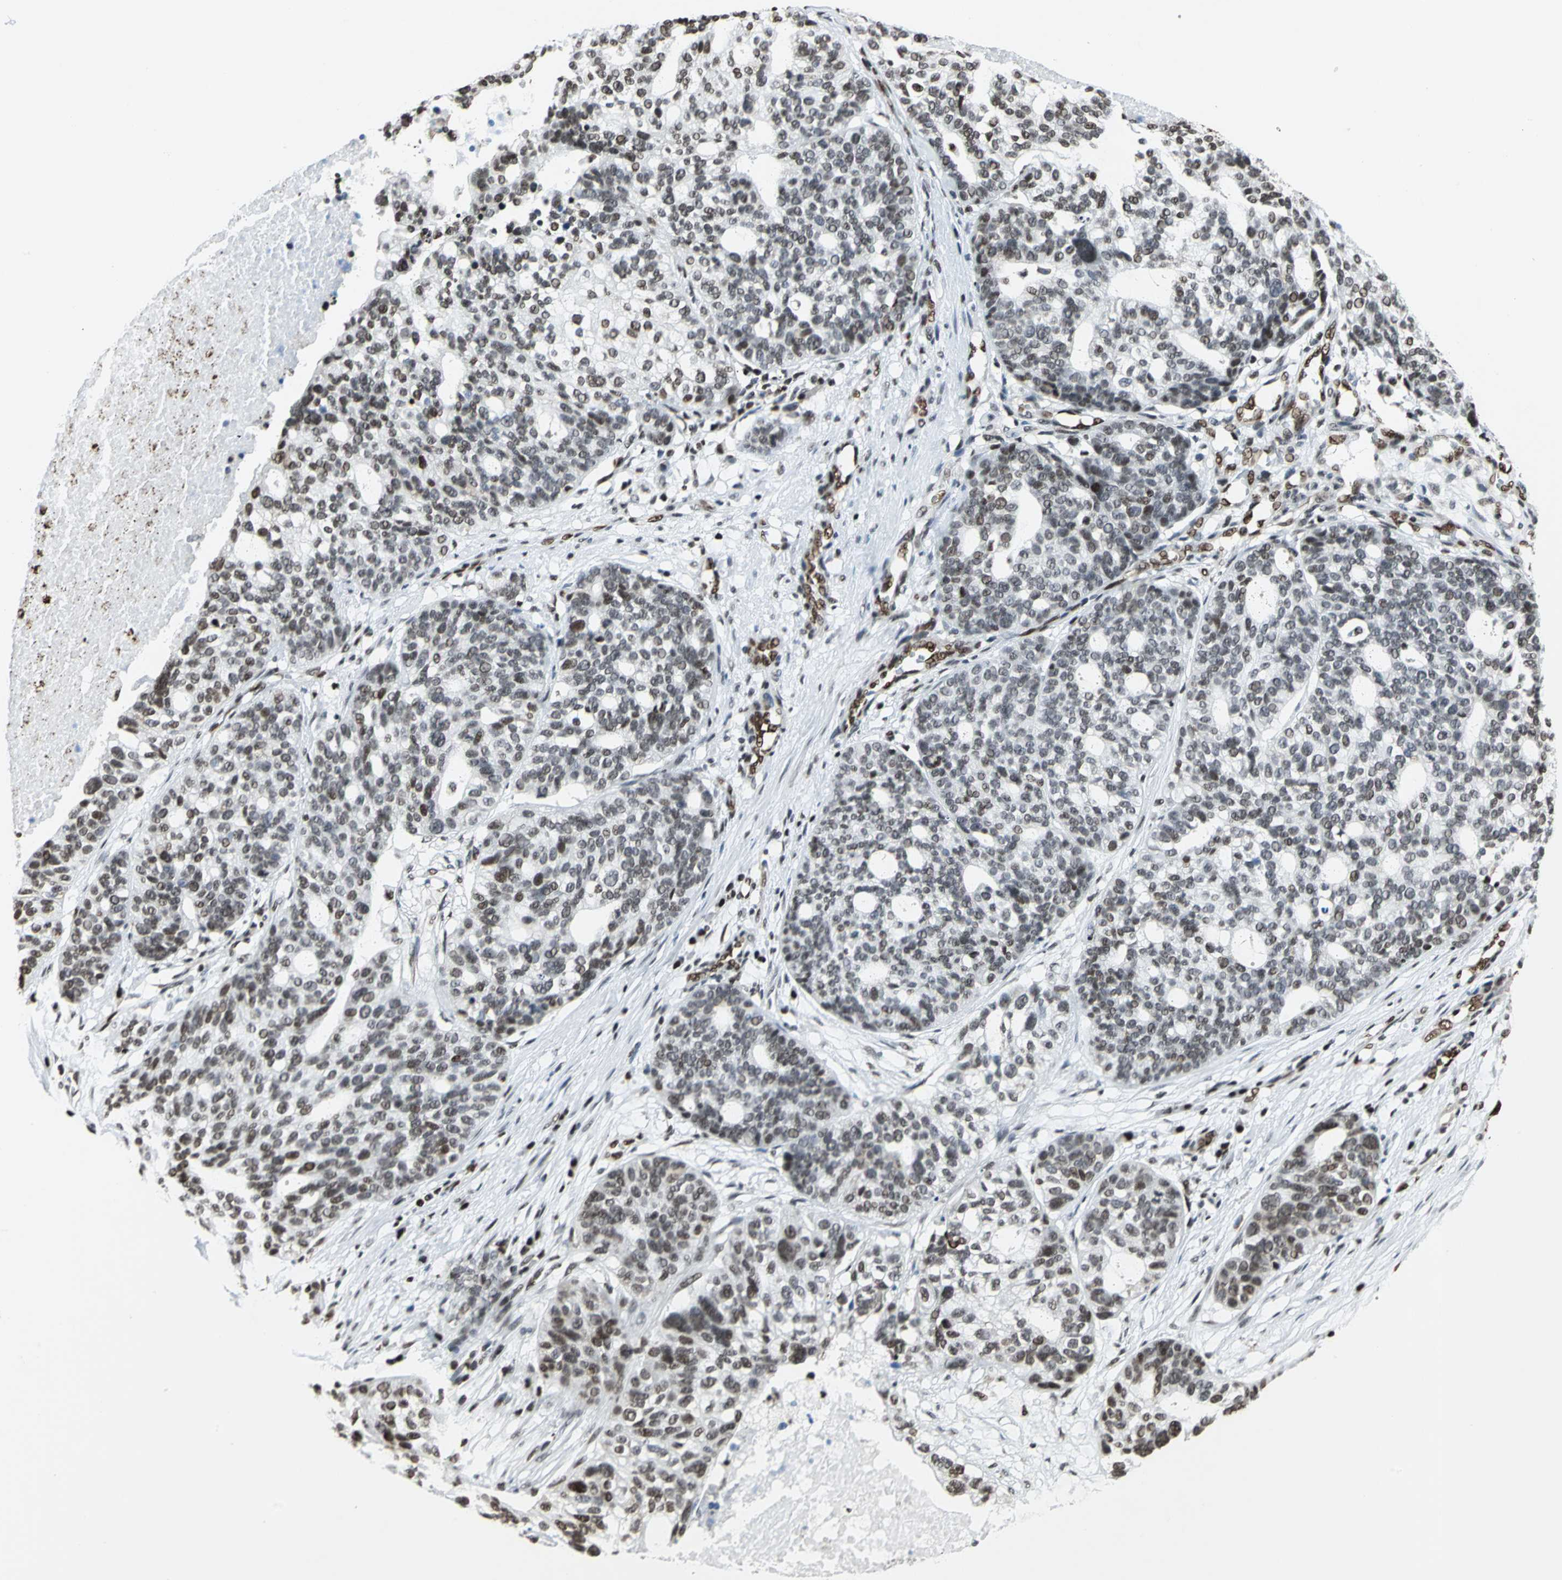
{"staining": {"intensity": "moderate", "quantity": ">75%", "location": "nuclear"}, "tissue": "ovarian cancer", "cell_type": "Tumor cells", "image_type": "cancer", "snomed": [{"axis": "morphology", "description": "Cystadenocarcinoma, serous, NOS"}, {"axis": "topography", "description": "Ovary"}], "caption": "Protein staining of ovarian cancer tissue shows moderate nuclear staining in approximately >75% of tumor cells.", "gene": "HMGB1", "patient": {"sex": "female", "age": 59}}